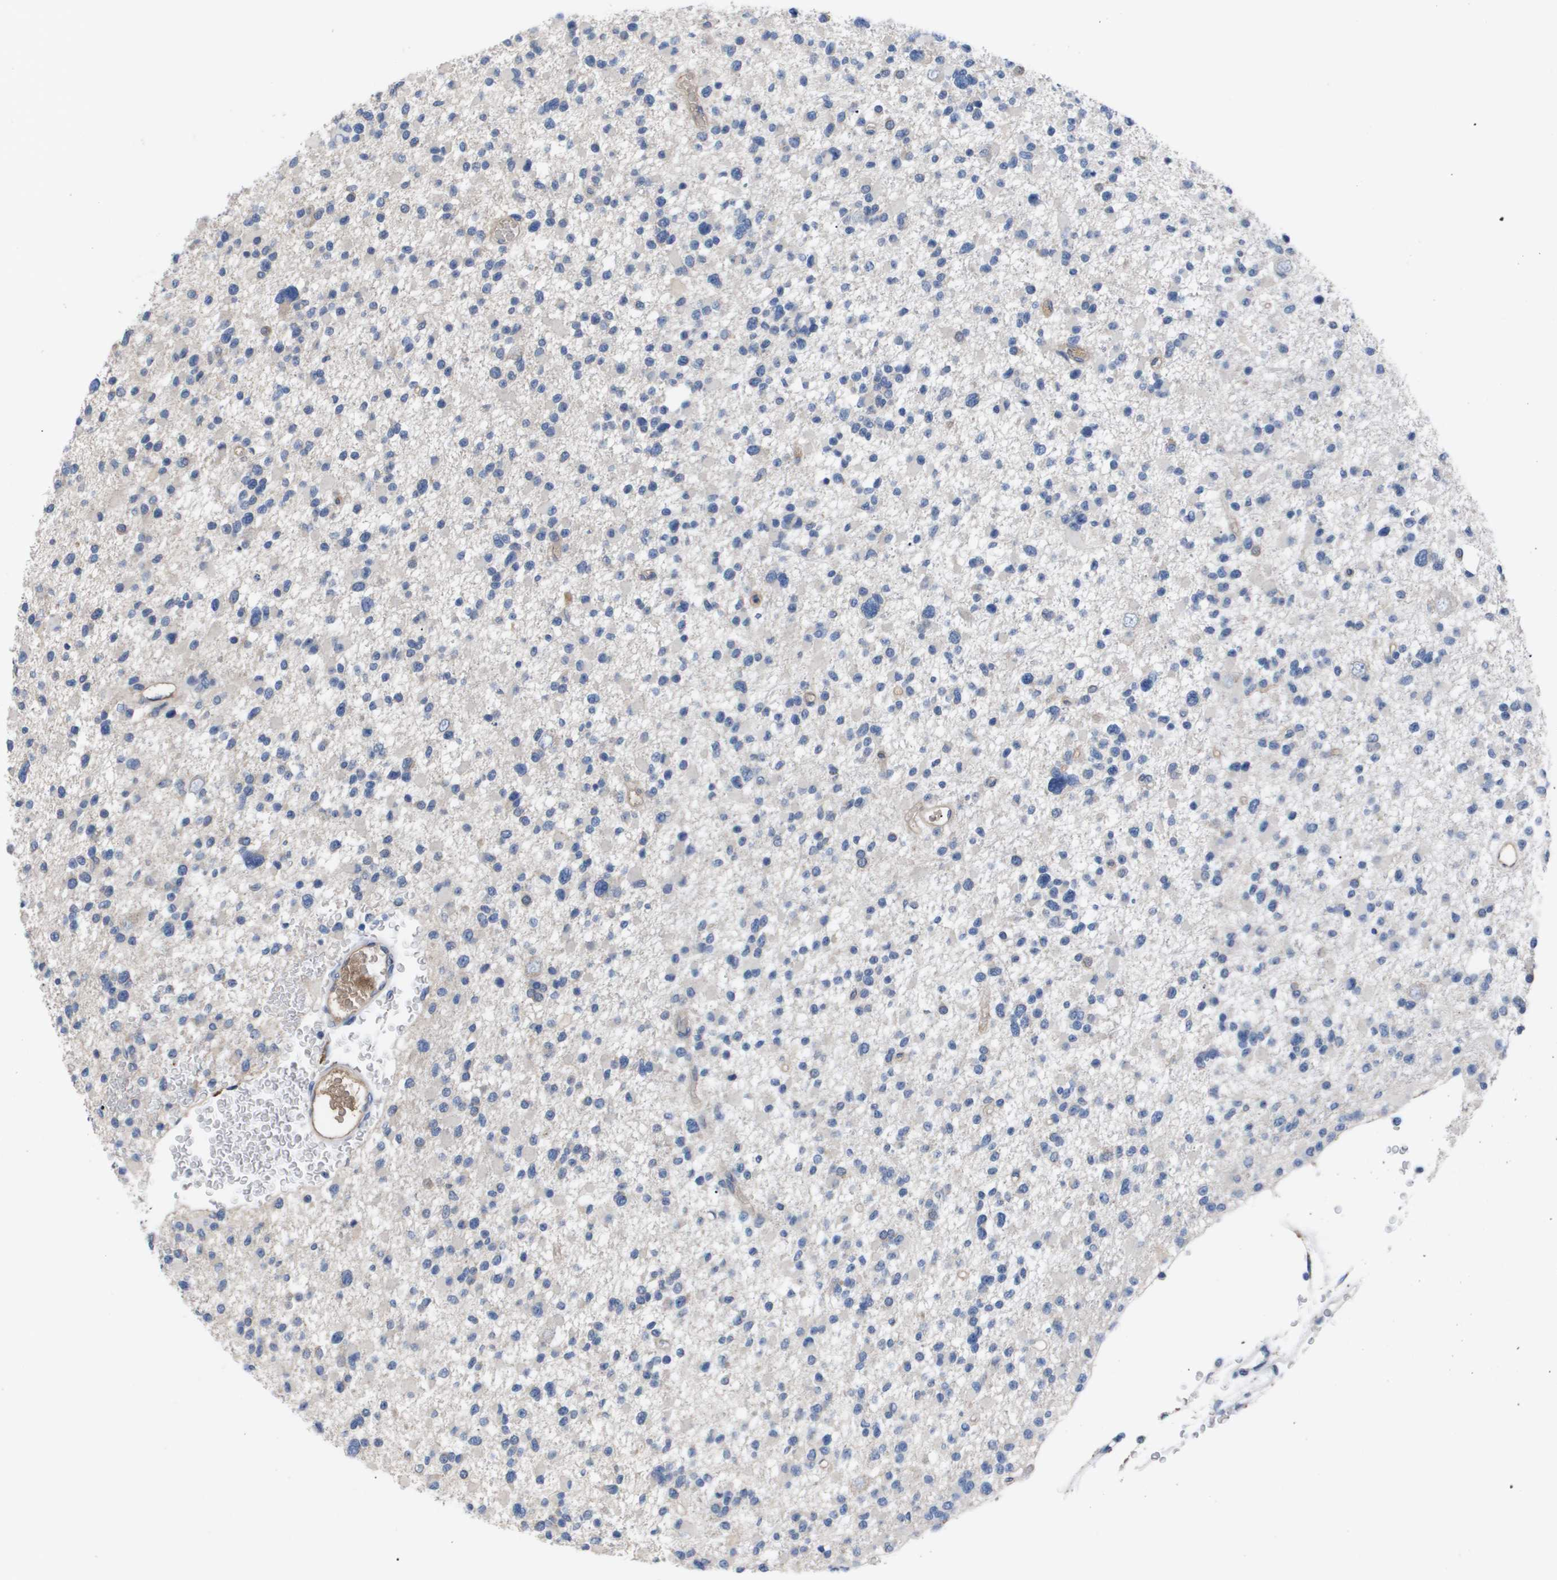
{"staining": {"intensity": "negative", "quantity": "none", "location": "none"}, "tissue": "glioma", "cell_type": "Tumor cells", "image_type": "cancer", "snomed": [{"axis": "morphology", "description": "Glioma, malignant, Low grade"}, {"axis": "topography", "description": "Brain"}], "caption": "An immunohistochemistry photomicrograph of malignant low-grade glioma is shown. There is no staining in tumor cells of malignant low-grade glioma.", "gene": "SERPINA6", "patient": {"sex": "female", "age": 22}}